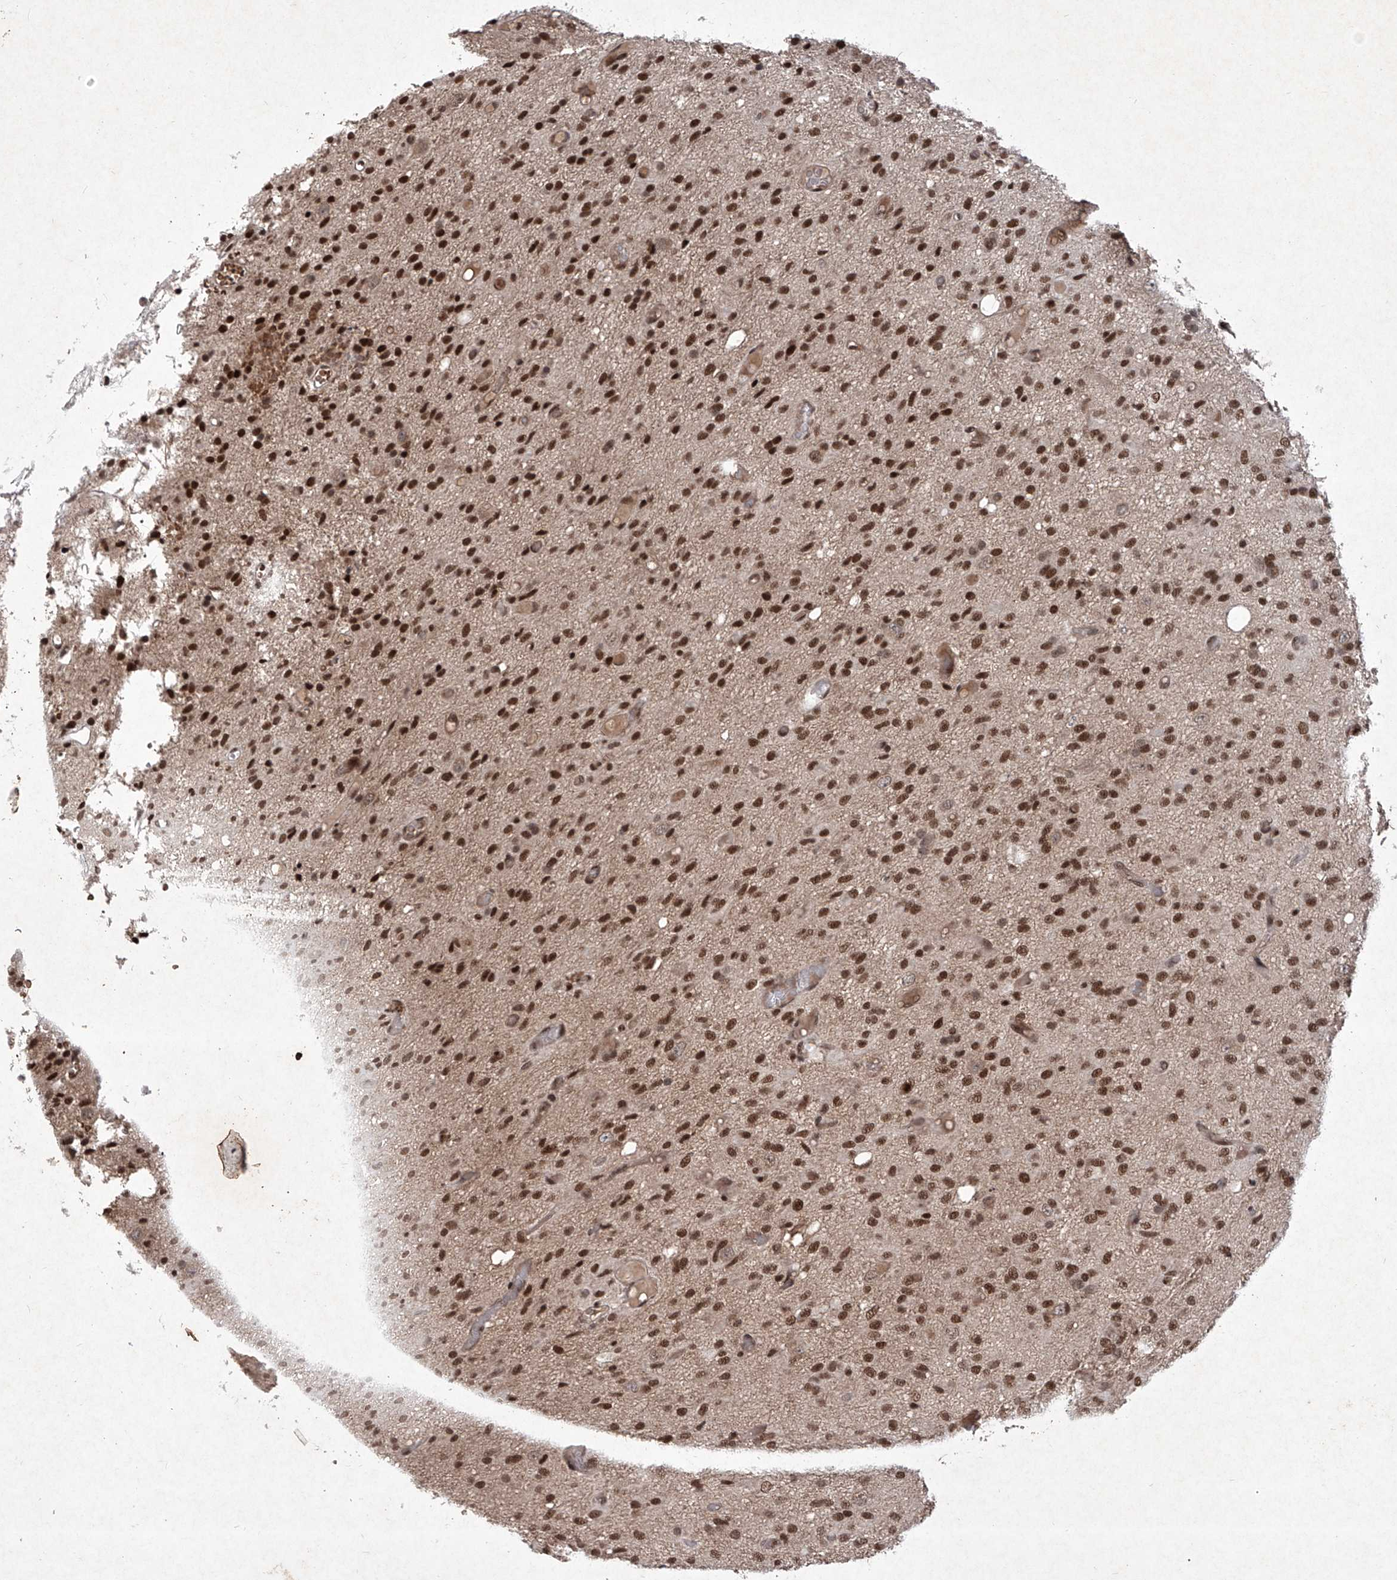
{"staining": {"intensity": "strong", "quantity": ">75%", "location": "nuclear"}, "tissue": "glioma", "cell_type": "Tumor cells", "image_type": "cancer", "snomed": [{"axis": "morphology", "description": "Glioma, malignant, High grade"}, {"axis": "topography", "description": "Brain"}], "caption": "A photomicrograph of glioma stained for a protein displays strong nuclear brown staining in tumor cells.", "gene": "IRF2", "patient": {"sex": "female", "age": 59}}